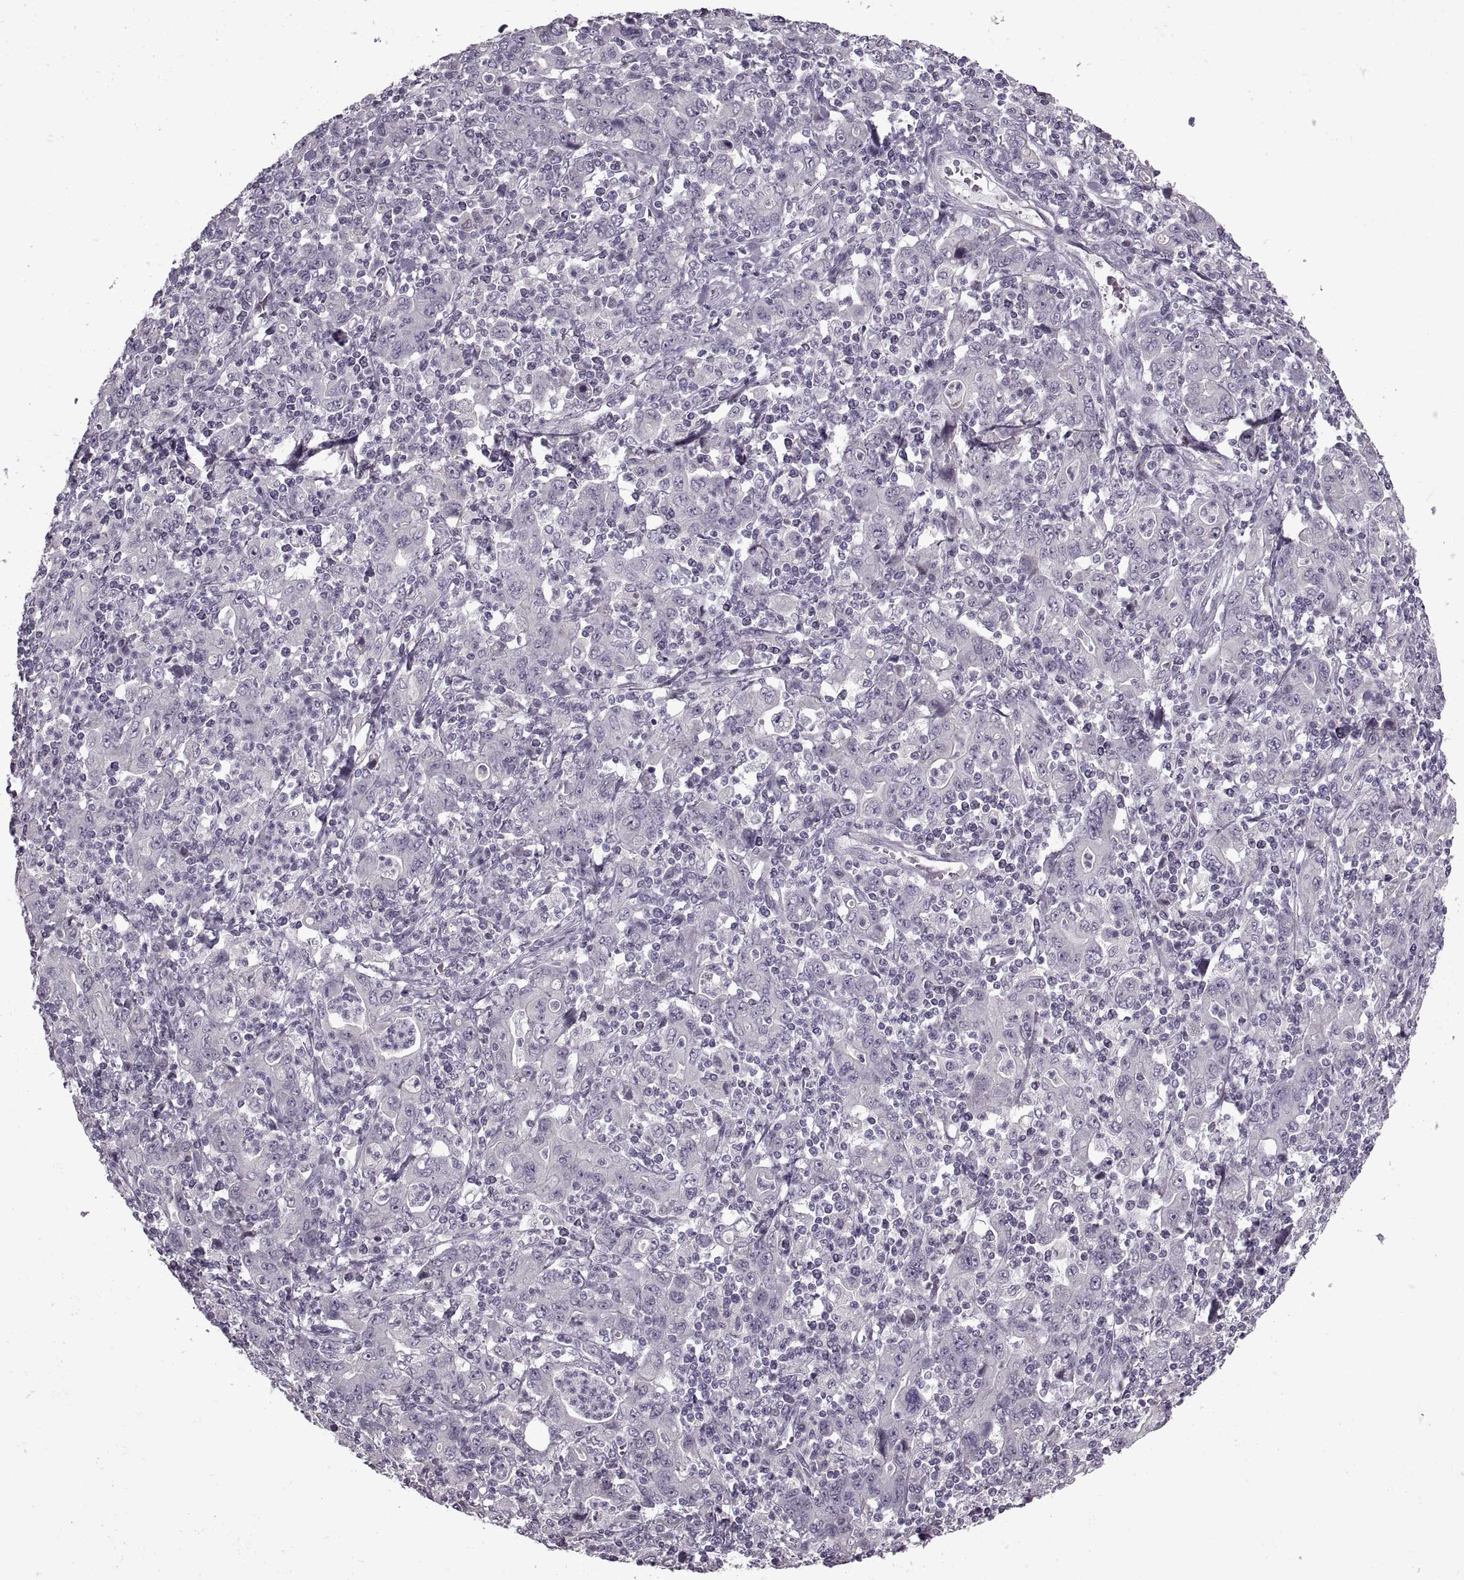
{"staining": {"intensity": "negative", "quantity": "none", "location": "none"}, "tissue": "stomach cancer", "cell_type": "Tumor cells", "image_type": "cancer", "snomed": [{"axis": "morphology", "description": "Adenocarcinoma, NOS"}, {"axis": "topography", "description": "Stomach, upper"}], "caption": "Protein analysis of stomach cancer (adenocarcinoma) reveals no significant positivity in tumor cells.", "gene": "MGAT4D", "patient": {"sex": "male", "age": 69}}